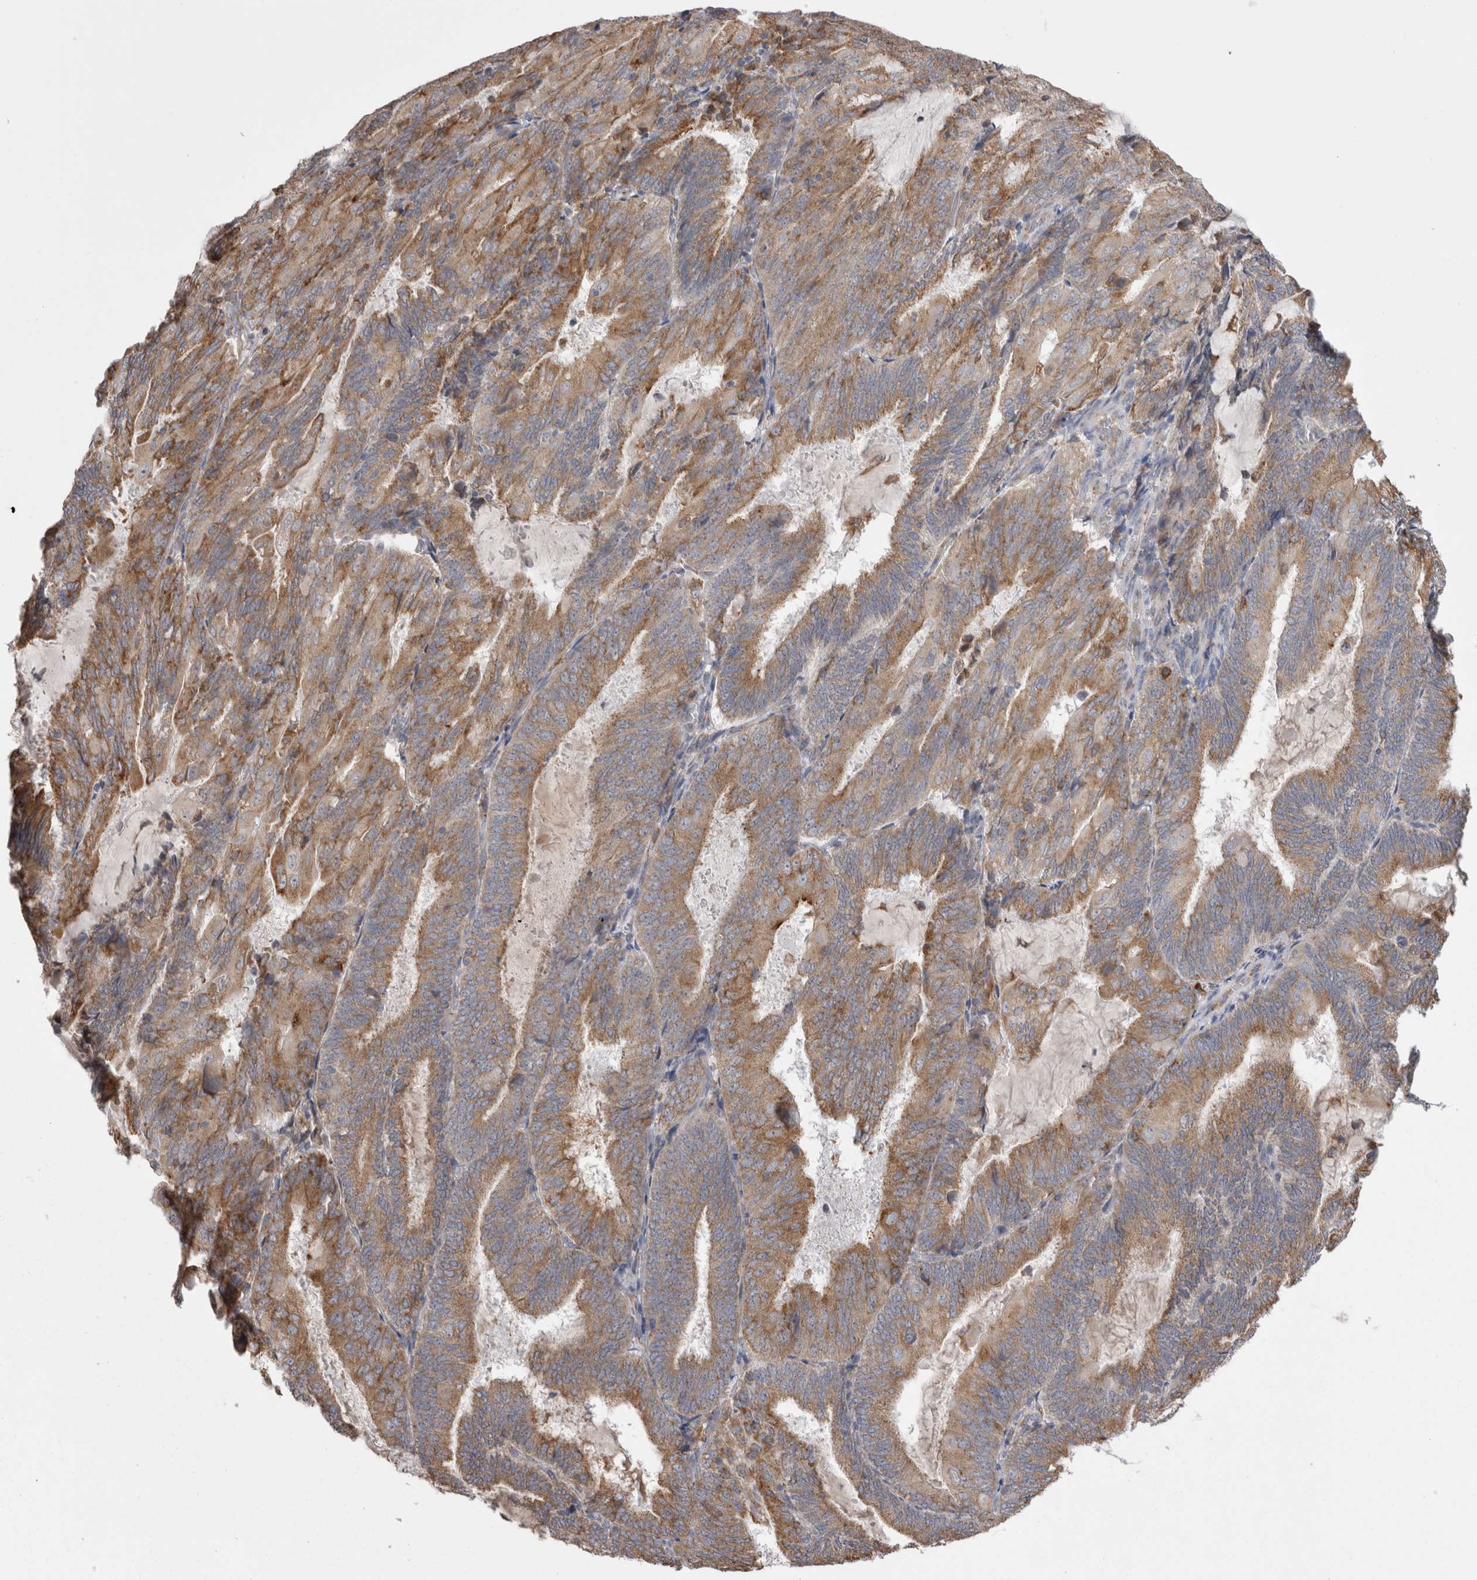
{"staining": {"intensity": "moderate", "quantity": ">75%", "location": "cytoplasmic/membranous"}, "tissue": "endometrial cancer", "cell_type": "Tumor cells", "image_type": "cancer", "snomed": [{"axis": "morphology", "description": "Adenocarcinoma, NOS"}, {"axis": "topography", "description": "Endometrium"}], "caption": "Protein expression analysis of endometrial adenocarcinoma demonstrates moderate cytoplasmic/membranous staining in about >75% of tumor cells.", "gene": "ZNF341", "patient": {"sex": "female", "age": 81}}